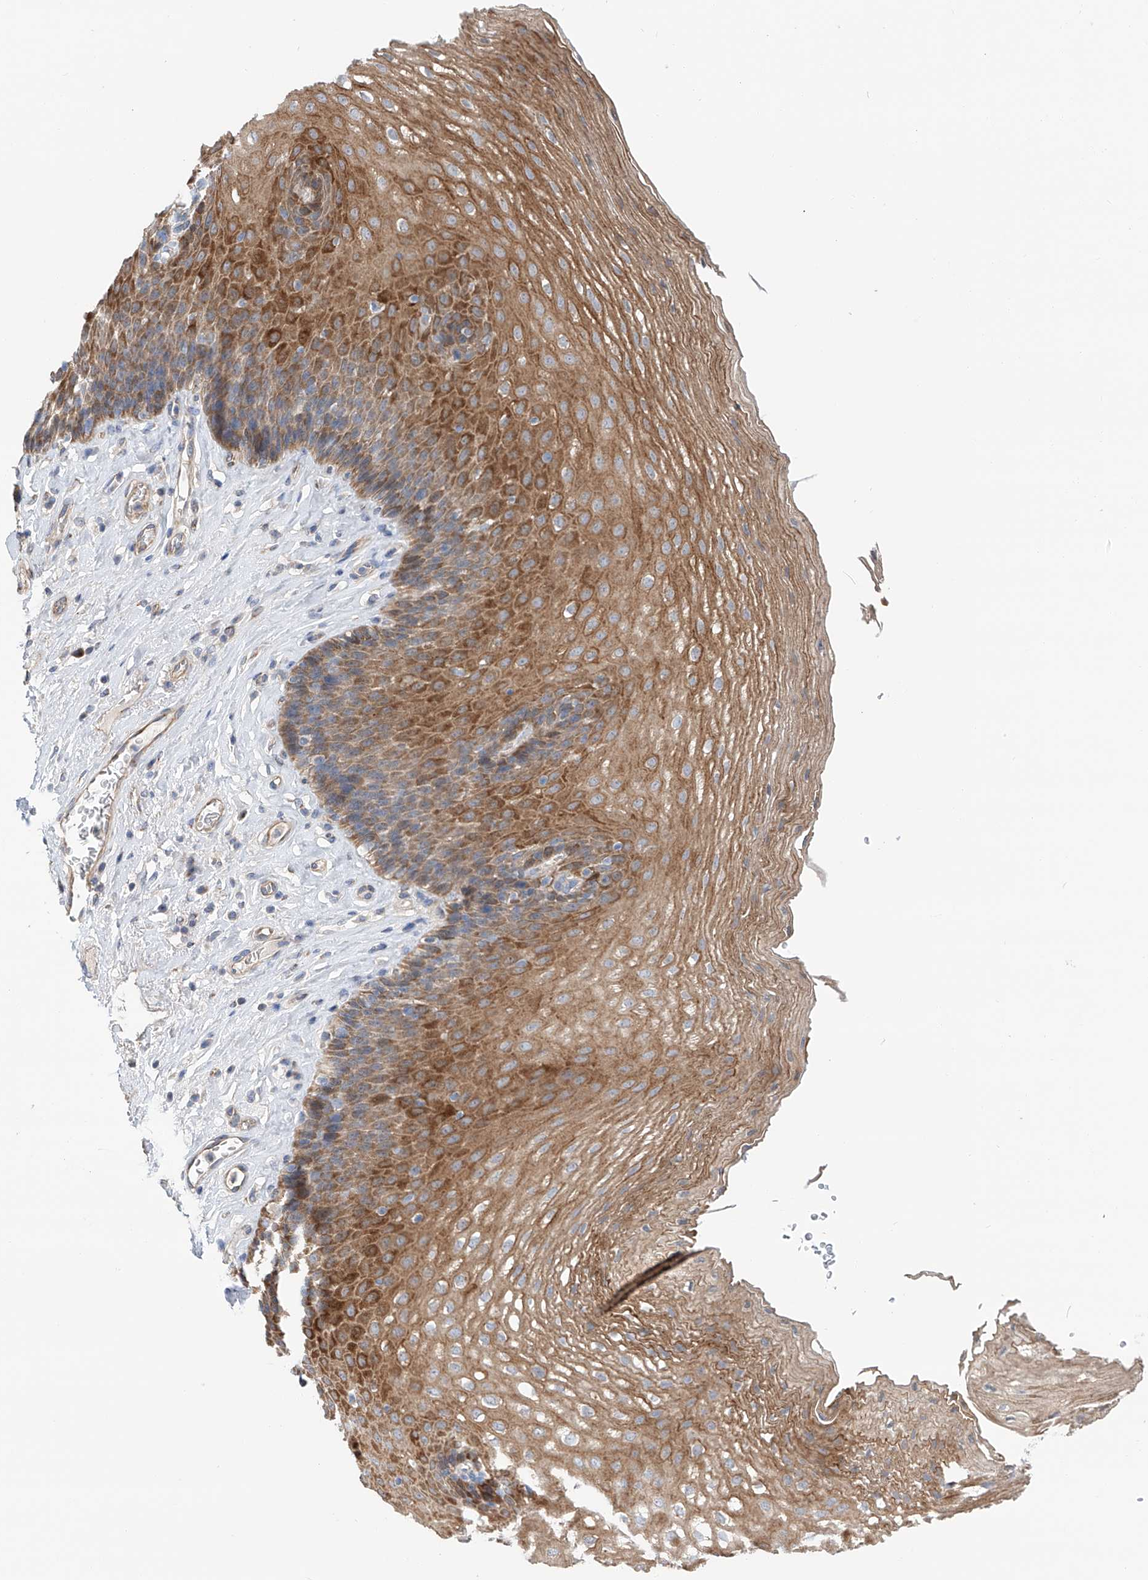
{"staining": {"intensity": "moderate", "quantity": ">75%", "location": "cytoplasmic/membranous"}, "tissue": "esophagus", "cell_type": "Squamous epithelial cells", "image_type": "normal", "snomed": [{"axis": "morphology", "description": "Normal tissue, NOS"}, {"axis": "topography", "description": "Esophagus"}], "caption": "Moderate cytoplasmic/membranous protein expression is identified in approximately >75% of squamous epithelial cells in esophagus.", "gene": "SLC22A7", "patient": {"sex": "female", "age": 66}}